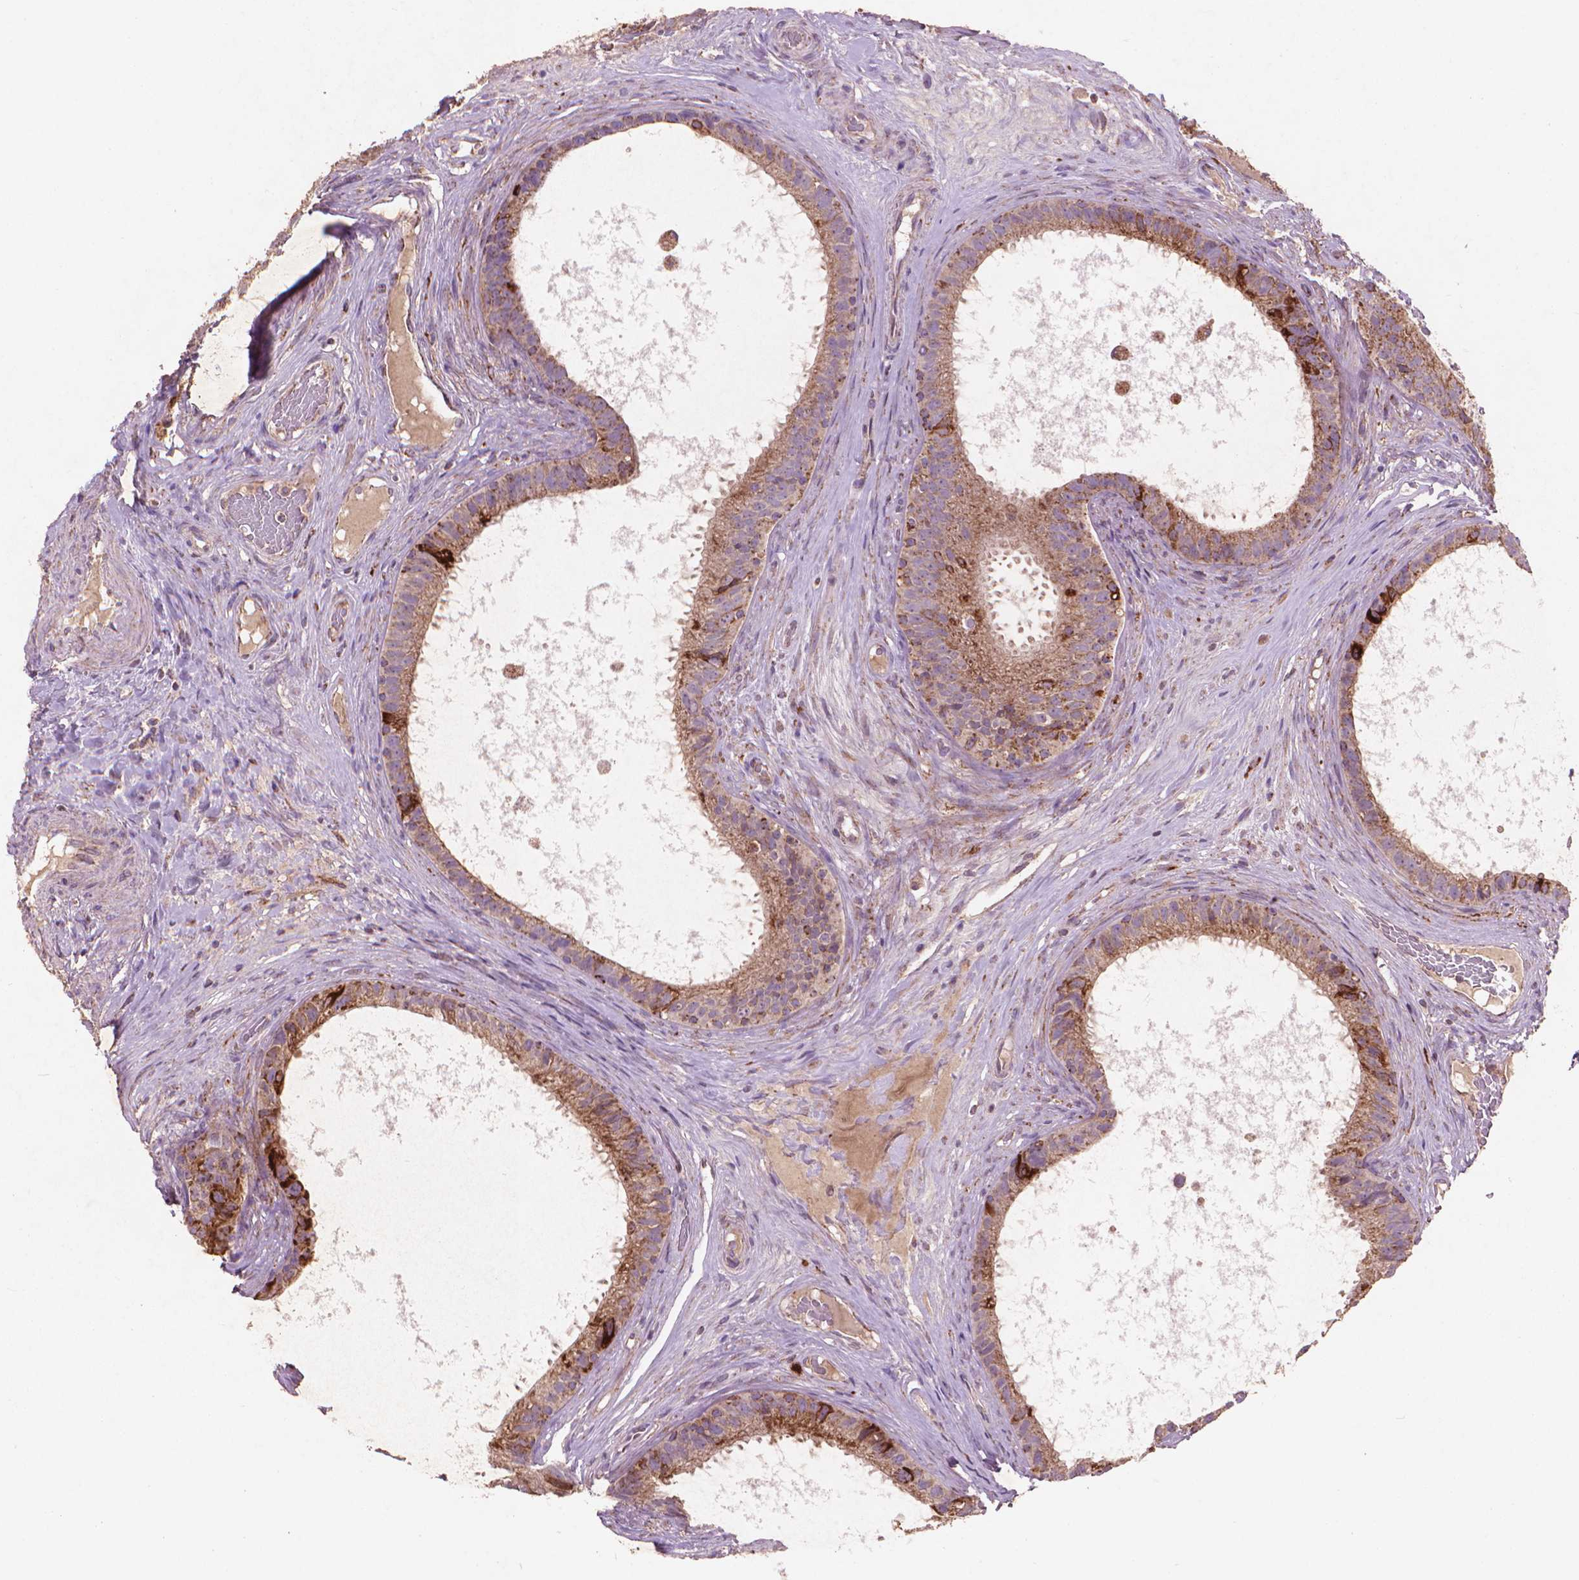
{"staining": {"intensity": "moderate", "quantity": ">75%", "location": "cytoplasmic/membranous"}, "tissue": "epididymis", "cell_type": "Glandular cells", "image_type": "normal", "snomed": [{"axis": "morphology", "description": "Normal tissue, NOS"}, {"axis": "topography", "description": "Epididymis"}], "caption": "A brown stain labels moderate cytoplasmic/membranous expression of a protein in glandular cells of unremarkable epididymis.", "gene": "NLRX1", "patient": {"sex": "male", "age": 59}}